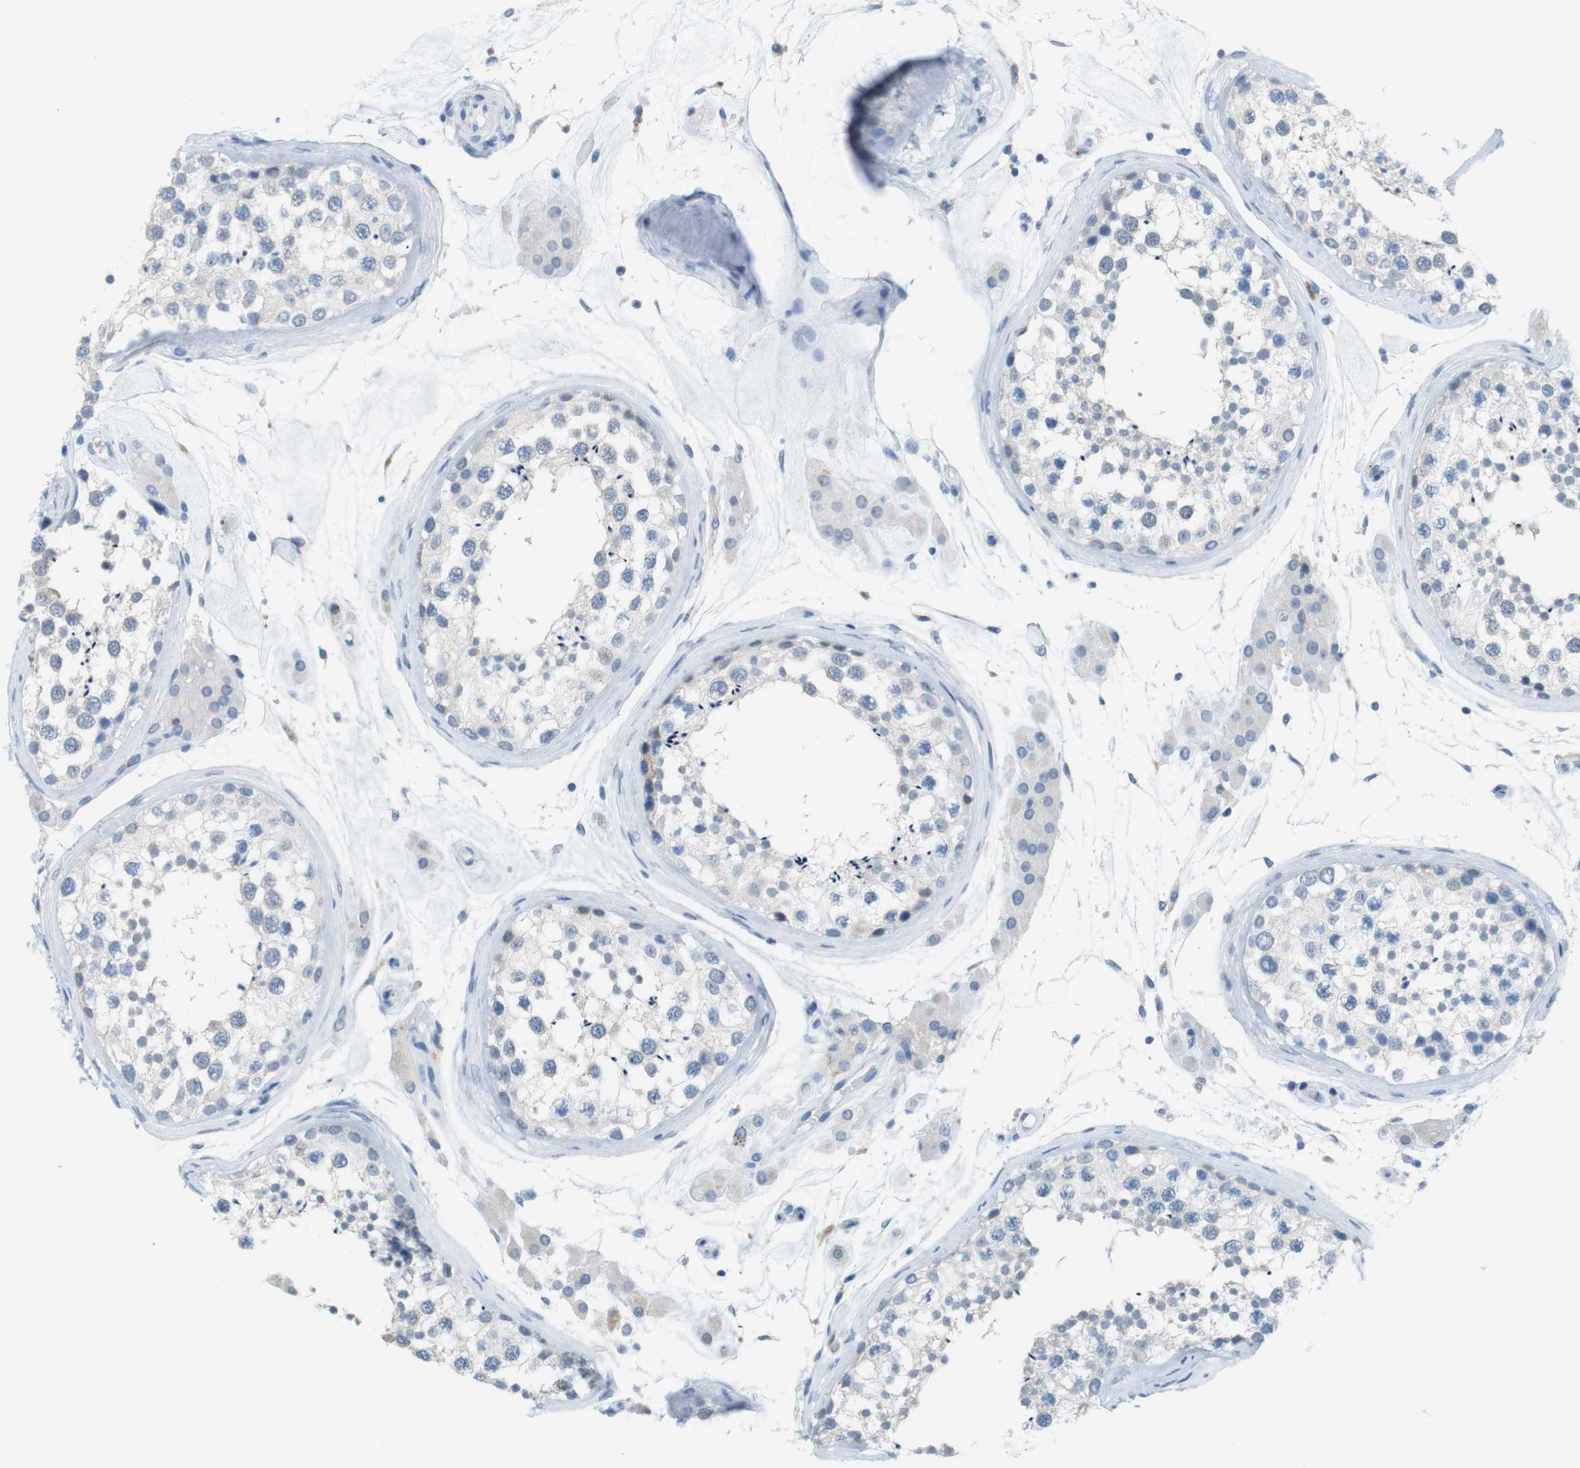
{"staining": {"intensity": "negative", "quantity": "none", "location": "none"}, "tissue": "testis", "cell_type": "Cells in seminiferous ducts", "image_type": "normal", "snomed": [{"axis": "morphology", "description": "Normal tissue, NOS"}, {"axis": "topography", "description": "Testis"}], "caption": "Protein analysis of normal testis exhibits no significant staining in cells in seminiferous ducts.", "gene": "YIPF1", "patient": {"sex": "male", "age": 46}}